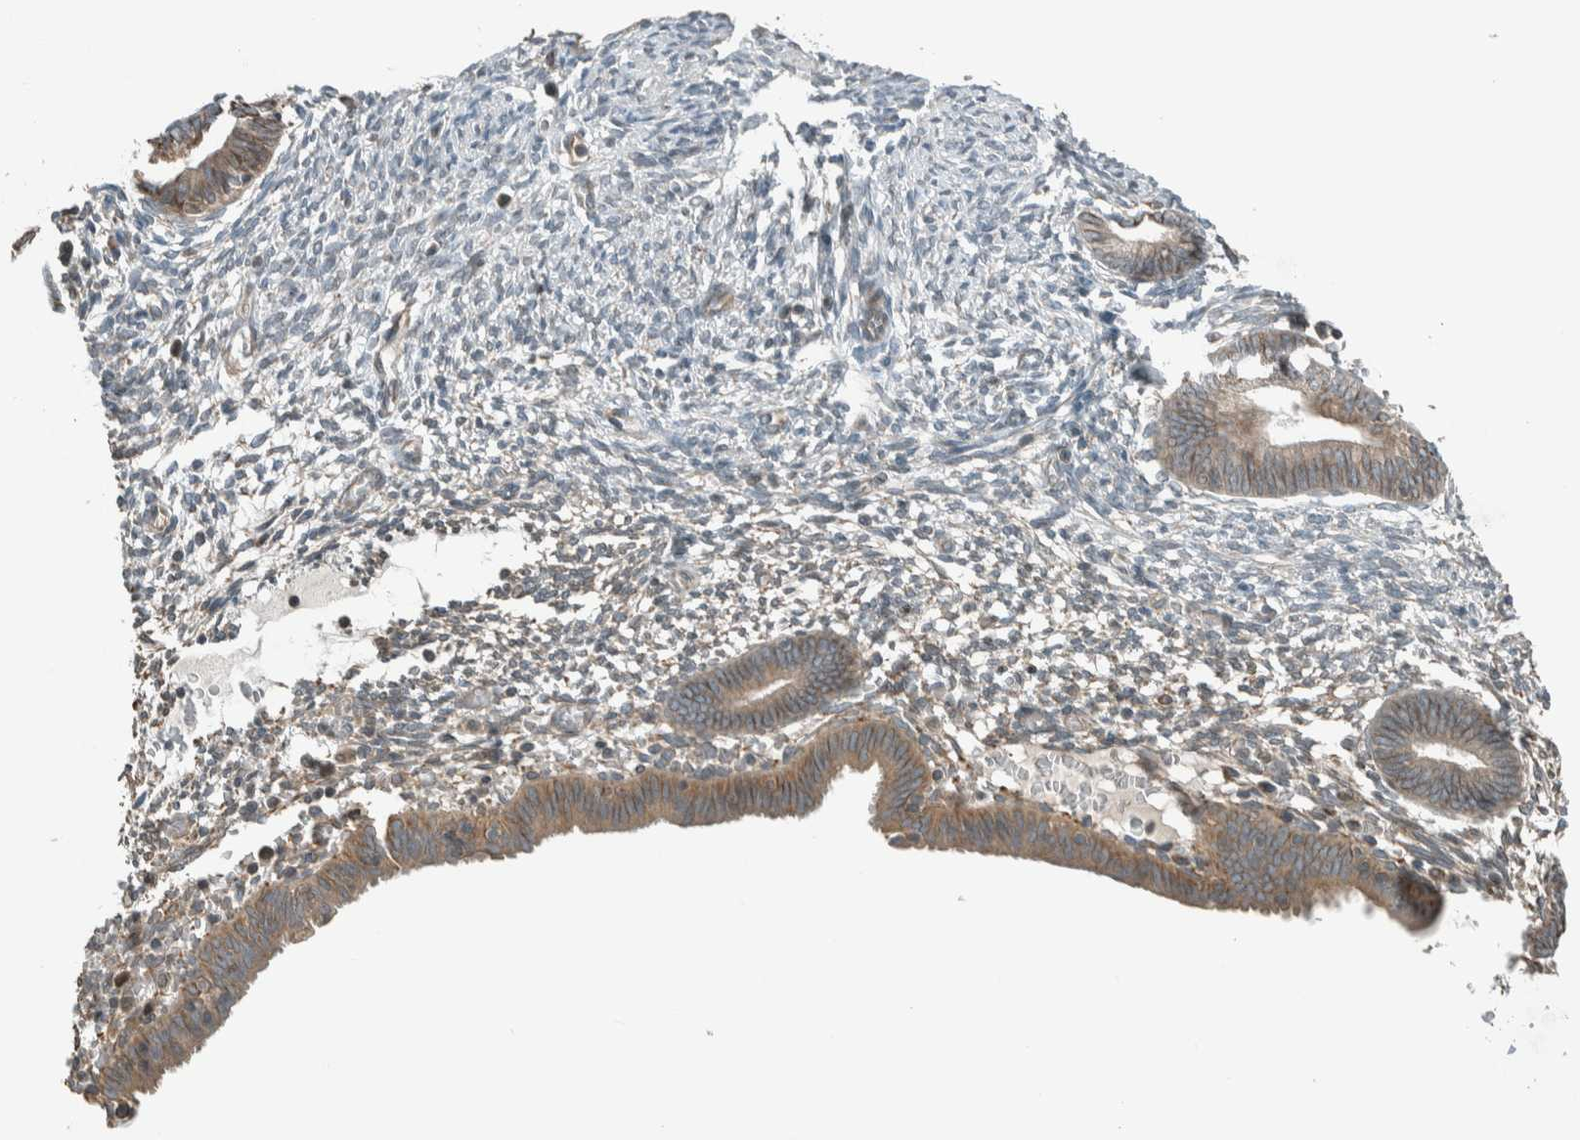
{"staining": {"intensity": "weak", "quantity": "25%-75%", "location": "cytoplasmic/membranous"}, "tissue": "endometrium", "cell_type": "Cells in endometrial stroma", "image_type": "normal", "snomed": [{"axis": "morphology", "description": "Normal tissue, NOS"}, {"axis": "morphology", "description": "Atrophy, NOS"}, {"axis": "topography", "description": "Uterus"}, {"axis": "topography", "description": "Endometrium"}], "caption": "A micrograph of human endometrium stained for a protein demonstrates weak cytoplasmic/membranous brown staining in cells in endometrial stroma. Using DAB (brown) and hematoxylin (blue) stains, captured at high magnification using brightfield microscopy.", "gene": "SEL1L", "patient": {"sex": "female", "age": 68}}